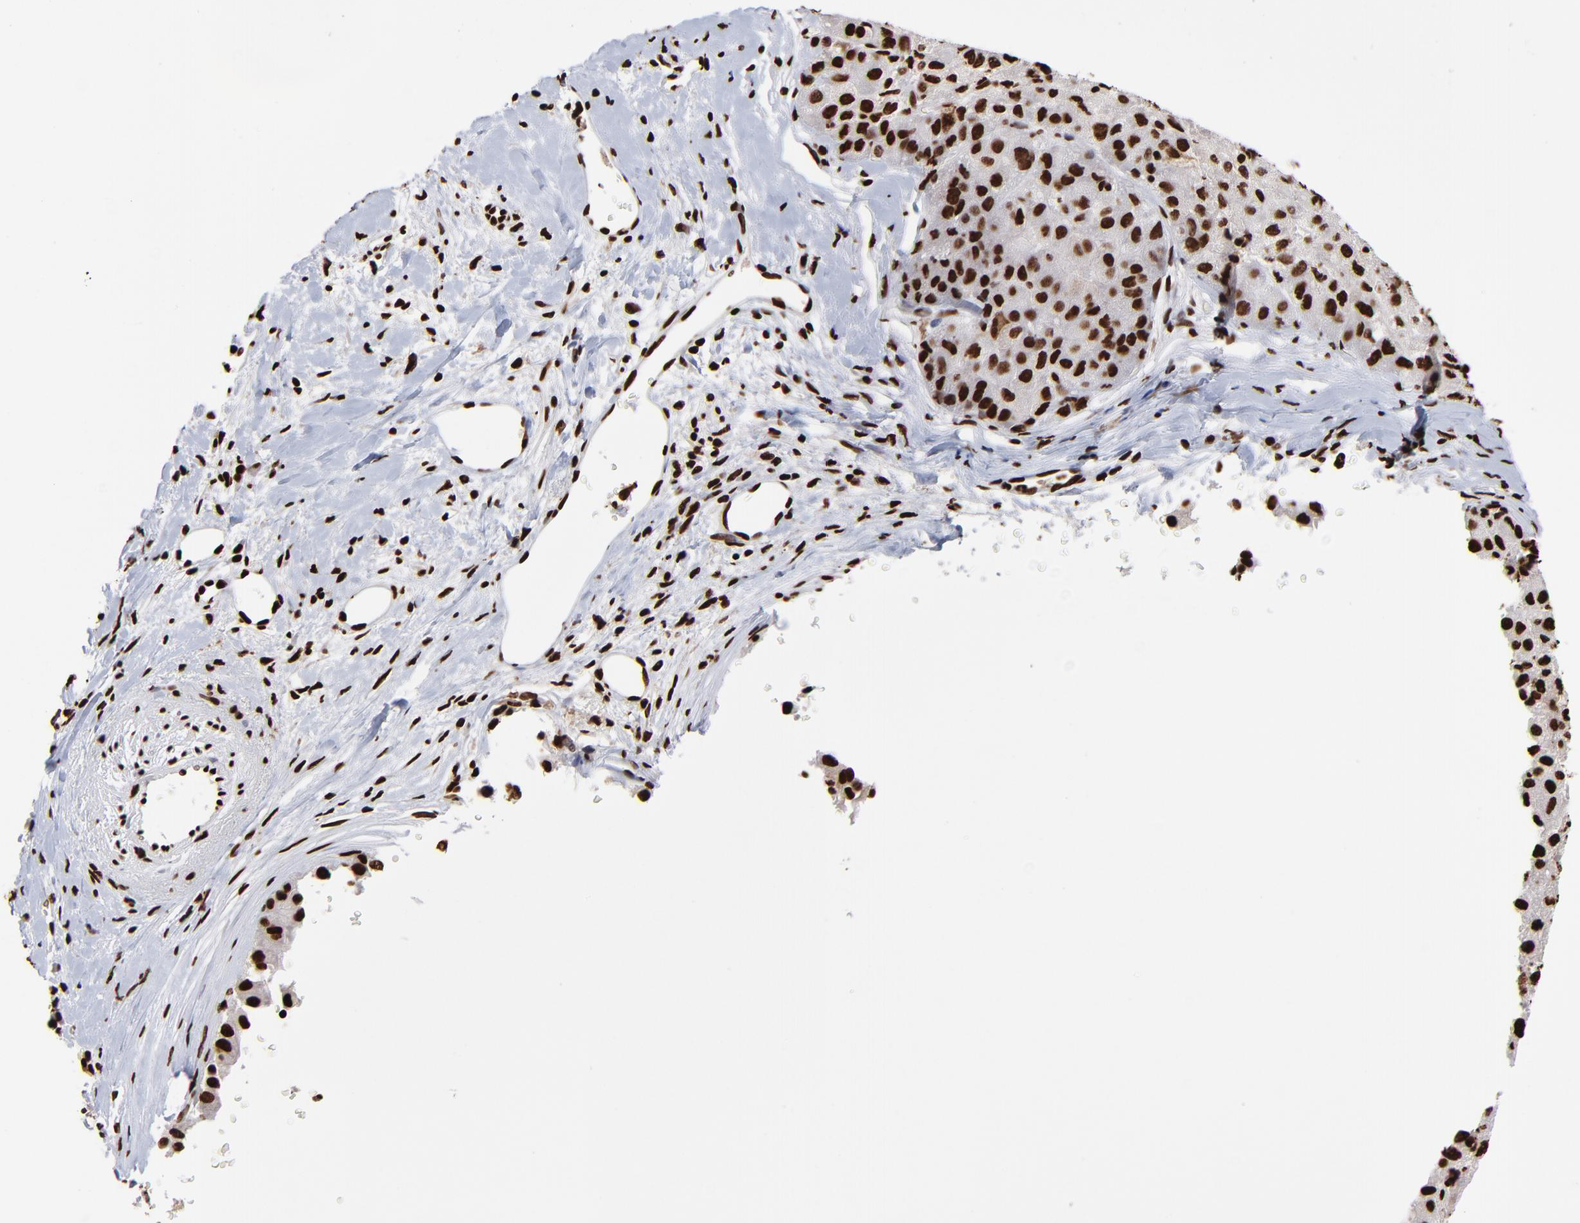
{"staining": {"intensity": "strong", "quantity": ">75%", "location": "nuclear"}, "tissue": "liver cancer", "cell_type": "Tumor cells", "image_type": "cancer", "snomed": [{"axis": "morphology", "description": "Carcinoma, Hepatocellular, NOS"}, {"axis": "topography", "description": "Liver"}], "caption": "High-power microscopy captured an immunohistochemistry histopathology image of liver hepatocellular carcinoma, revealing strong nuclear staining in approximately >75% of tumor cells. (DAB (3,3'-diaminobenzidine) IHC, brown staining for protein, blue staining for nuclei).", "gene": "ZNF544", "patient": {"sex": "male", "age": 80}}